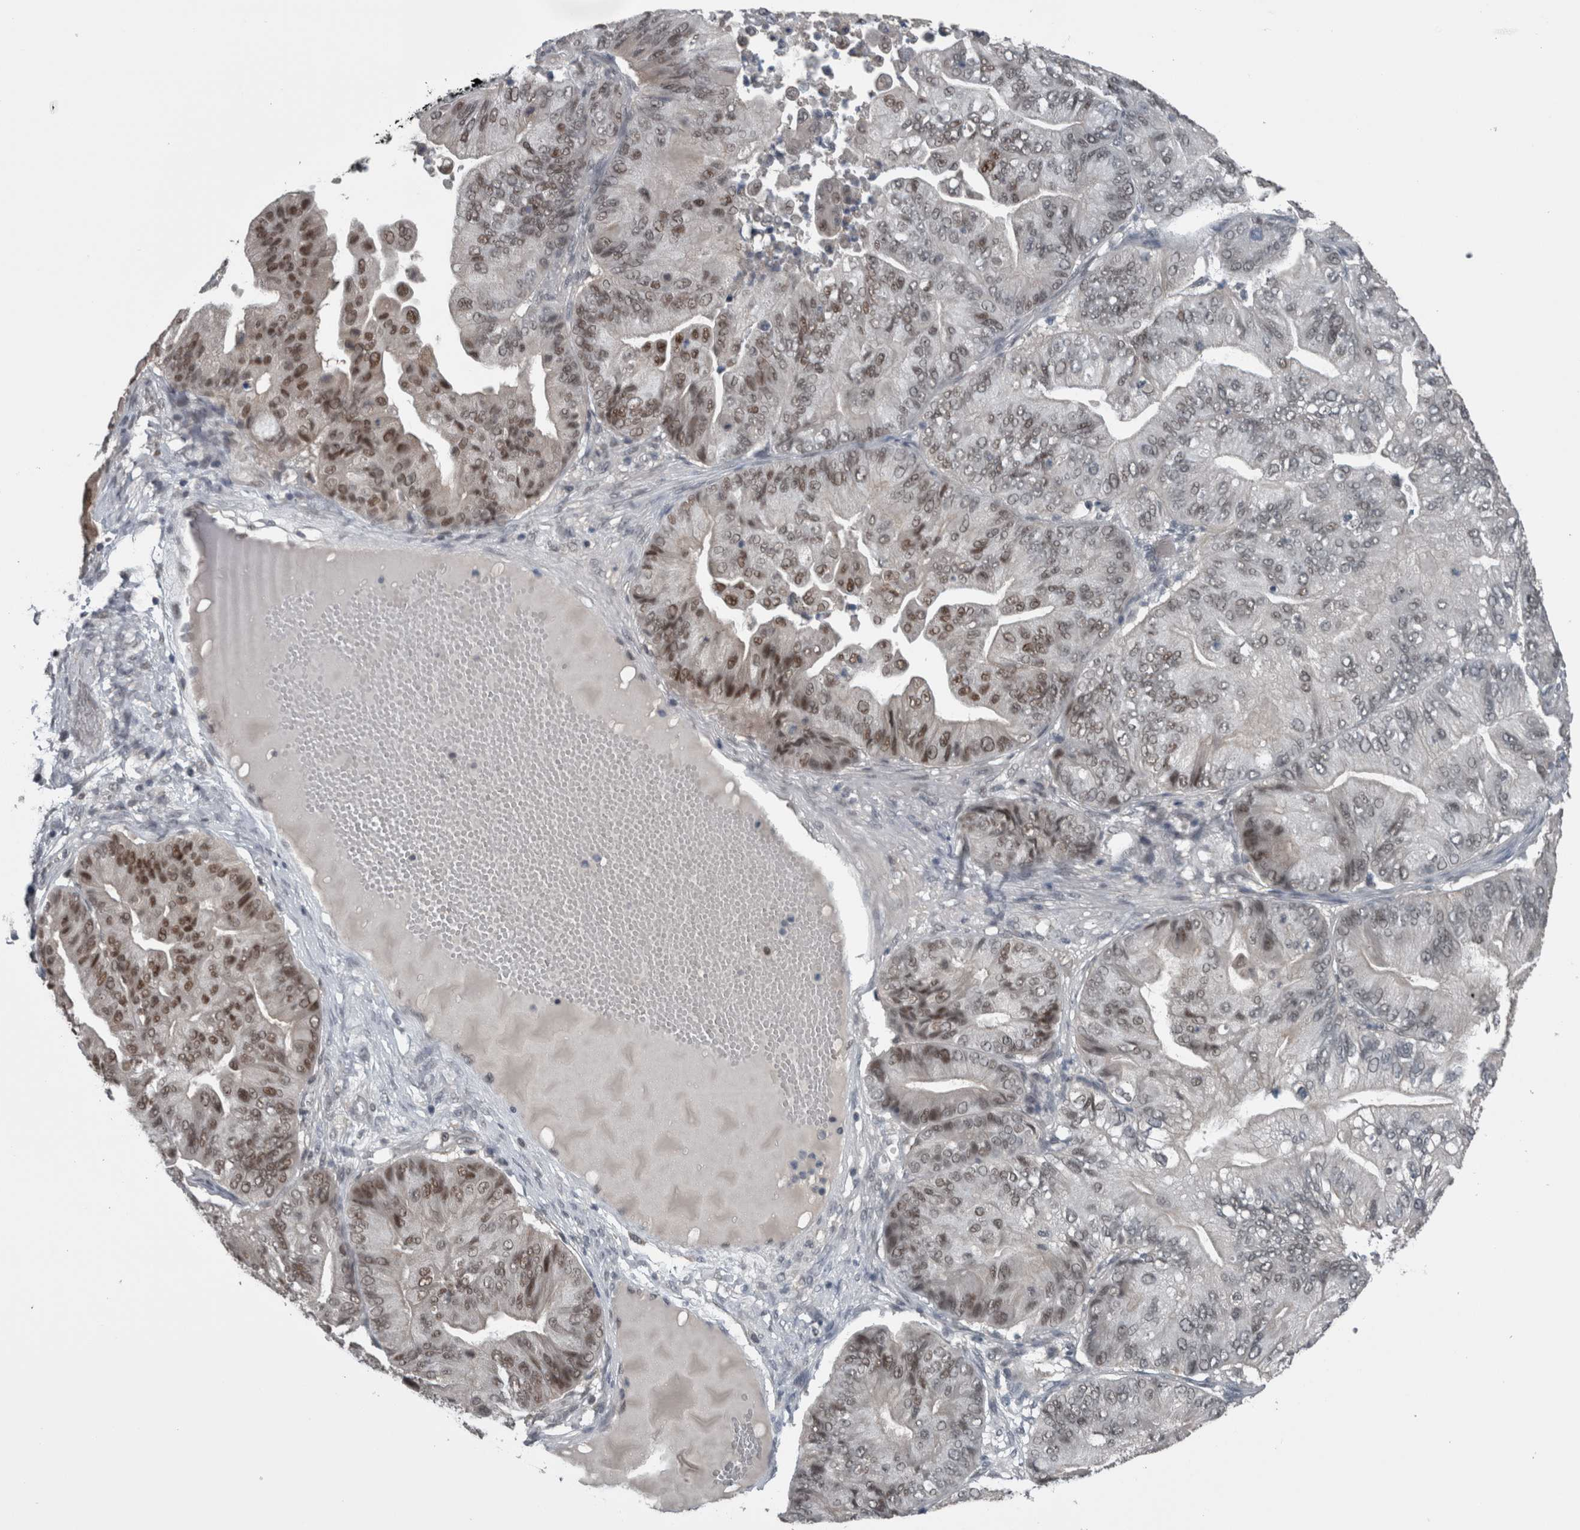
{"staining": {"intensity": "moderate", "quantity": "25%-75%", "location": "nuclear"}, "tissue": "ovarian cancer", "cell_type": "Tumor cells", "image_type": "cancer", "snomed": [{"axis": "morphology", "description": "Cystadenocarcinoma, mucinous, NOS"}, {"axis": "topography", "description": "Ovary"}], "caption": "This is a micrograph of immunohistochemistry (IHC) staining of ovarian cancer, which shows moderate positivity in the nuclear of tumor cells.", "gene": "ZBTB21", "patient": {"sex": "female", "age": 61}}